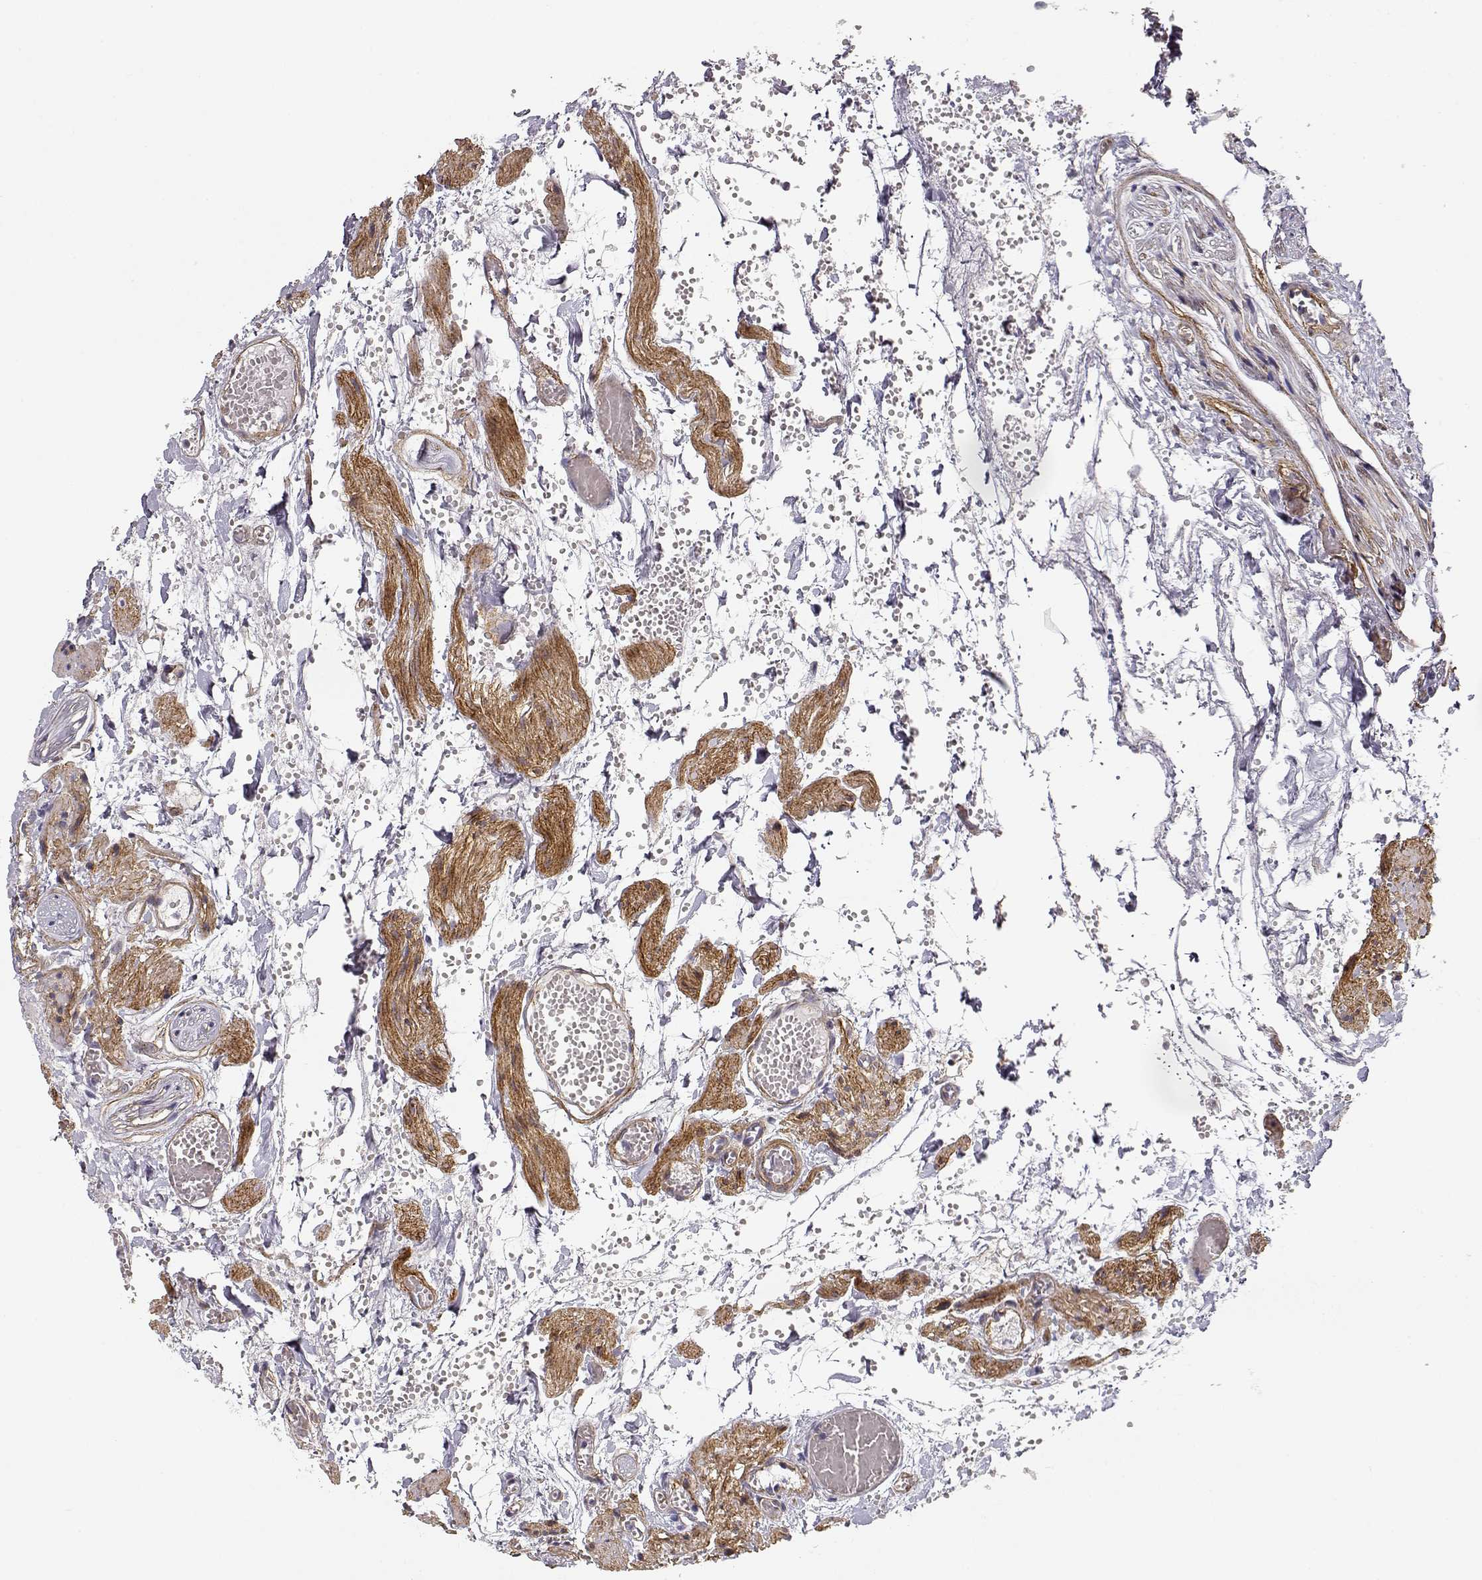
{"staining": {"intensity": "negative", "quantity": "none", "location": "none"}, "tissue": "fallopian tube", "cell_type": "Glandular cells", "image_type": "normal", "snomed": [{"axis": "morphology", "description": "Normal tissue, NOS"}, {"axis": "morphology", "description": "Carcinoma, endometroid"}, {"axis": "topography", "description": "Fallopian tube"}, {"axis": "topography", "description": "Ovary"}], "caption": "An image of fallopian tube stained for a protein demonstrates no brown staining in glandular cells. (Brightfield microscopy of DAB immunohistochemistry at high magnification).", "gene": "LAMC1", "patient": {"sex": "female", "age": 42}}